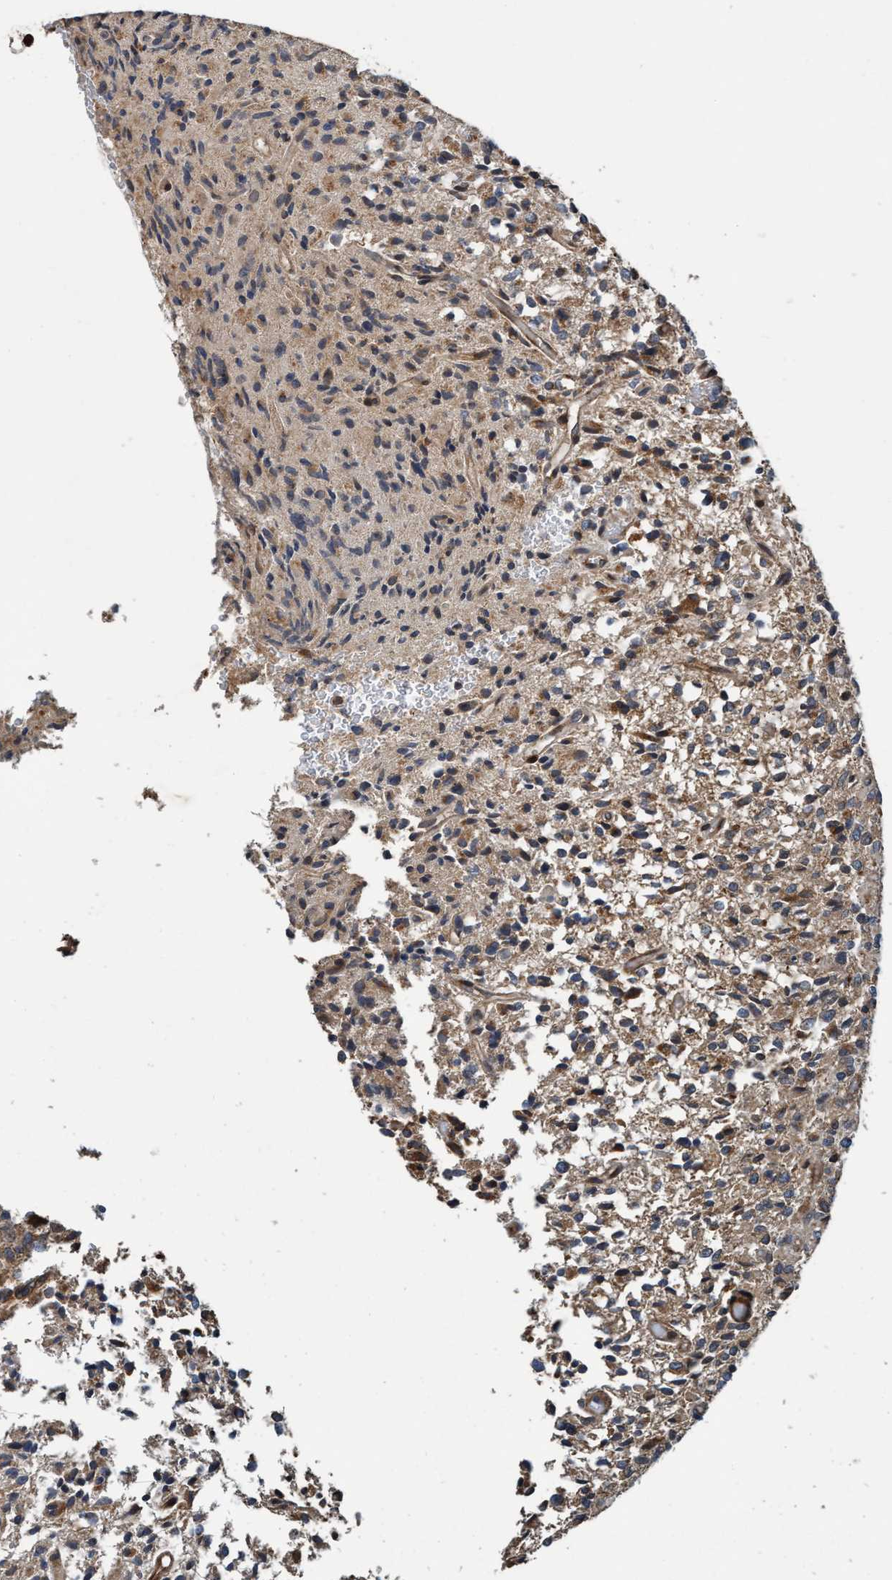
{"staining": {"intensity": "weak", "quantity": "<25%", "location": "cytoplasmic/membranous"}, "tissue": "glioma", "cell_type": "Tumor cells", "image_type": "cancer", "snomed": [{"axis": "morphology", "description": "Glioma, malignant, High grade"}, {"axis": "topography", "description": "Brain"}], "caption": "Immunohistochemistry photomicrograph of neoplastic tissue: glioma stained with DAB shows no significant protein positivity in tumor cells. (DAB (3,3'-diaminobenzidine) immunohistochemistry (IHC) with hematoxylin counter stain).", "gene": "MACC1", "patient": {"sex": "male", "age": 71}}